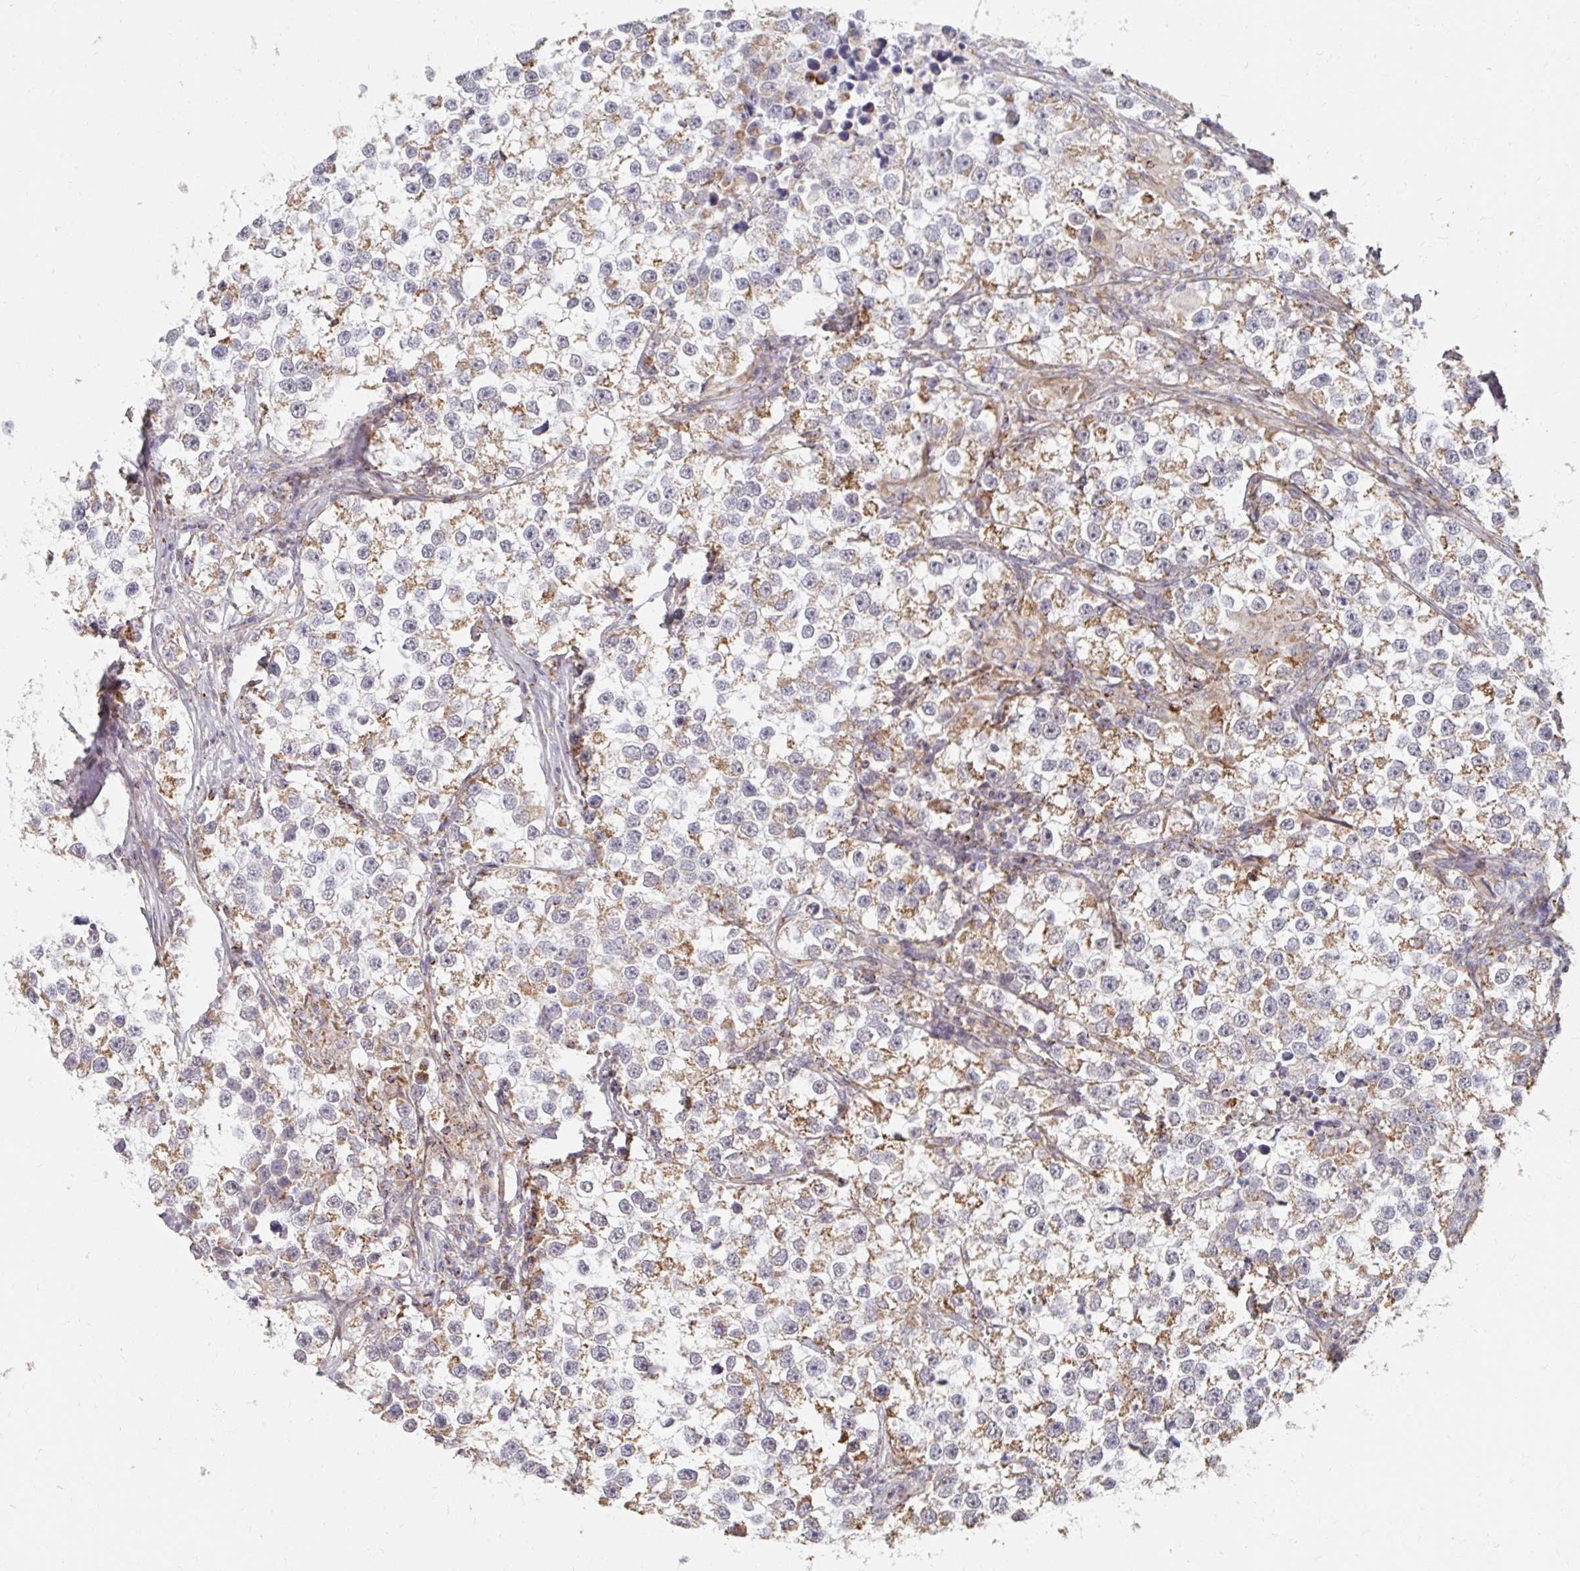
{"staining": {"intensity": "moderate", "quantity": "25%-75%", "location": "cytoplasmic/membranous"}, "tissue": "testis cancer", "cell_type": "Tumor cells", "image_type": "cancer", "snomed": [{"axis": "morphology", "description": "Seminoma, NOS"}, {"axis": "topography", "description": "Testis"}], "caption": "An image of human testis seminoma stained for a protein displays moderate cytoplasmic/membranous brown staining in tumor cells.", "gene": "MAVS", "patient": {"sex": "male", "age": 46}}